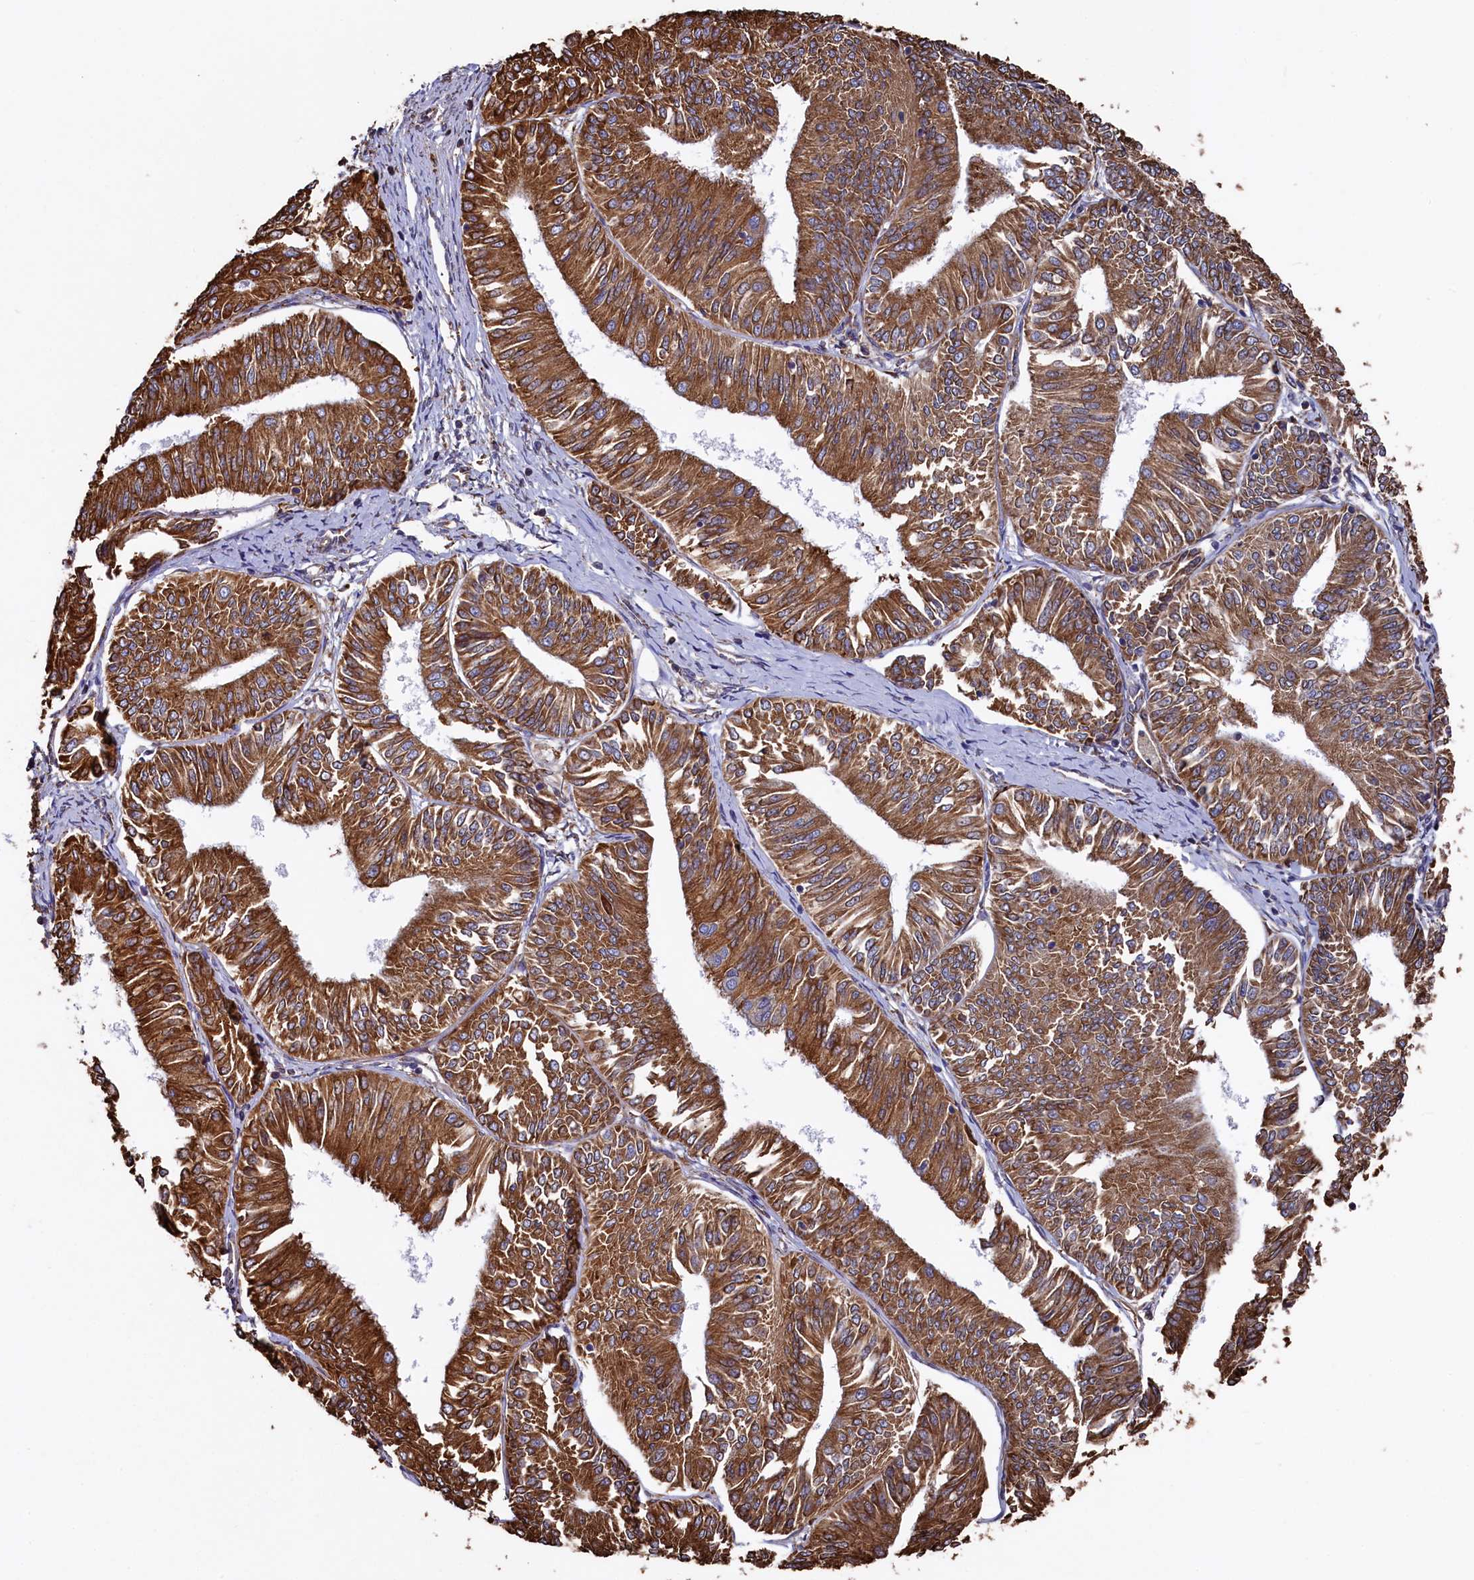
{"staining": {"intensity": "strong", "quantity": ">75%", "location": "cytoplasmic/membranous"}, "tissue": "endometrial cancer", "cell_type": "Tumor cells", "image_type": "cancer", "snomed": [{"axis": "morphology", "description": "Adenocarcinoma, NOS"}, {"axis": "topography", "description": "Endometrium"}], "caption": "Protein staining reveals strong cytoplasmic/membranous staining in about >75% of tumor cells in adenocarcinoma (endometrial). The staining is performed using DAB (3,3'-diaminobenzidine) brown chromogen to label protein expression. The nuclei are counter-stained blue using hematoxylin.", "gene": "NEURL1B", "patient": {"sex": "female", "age": 58}}